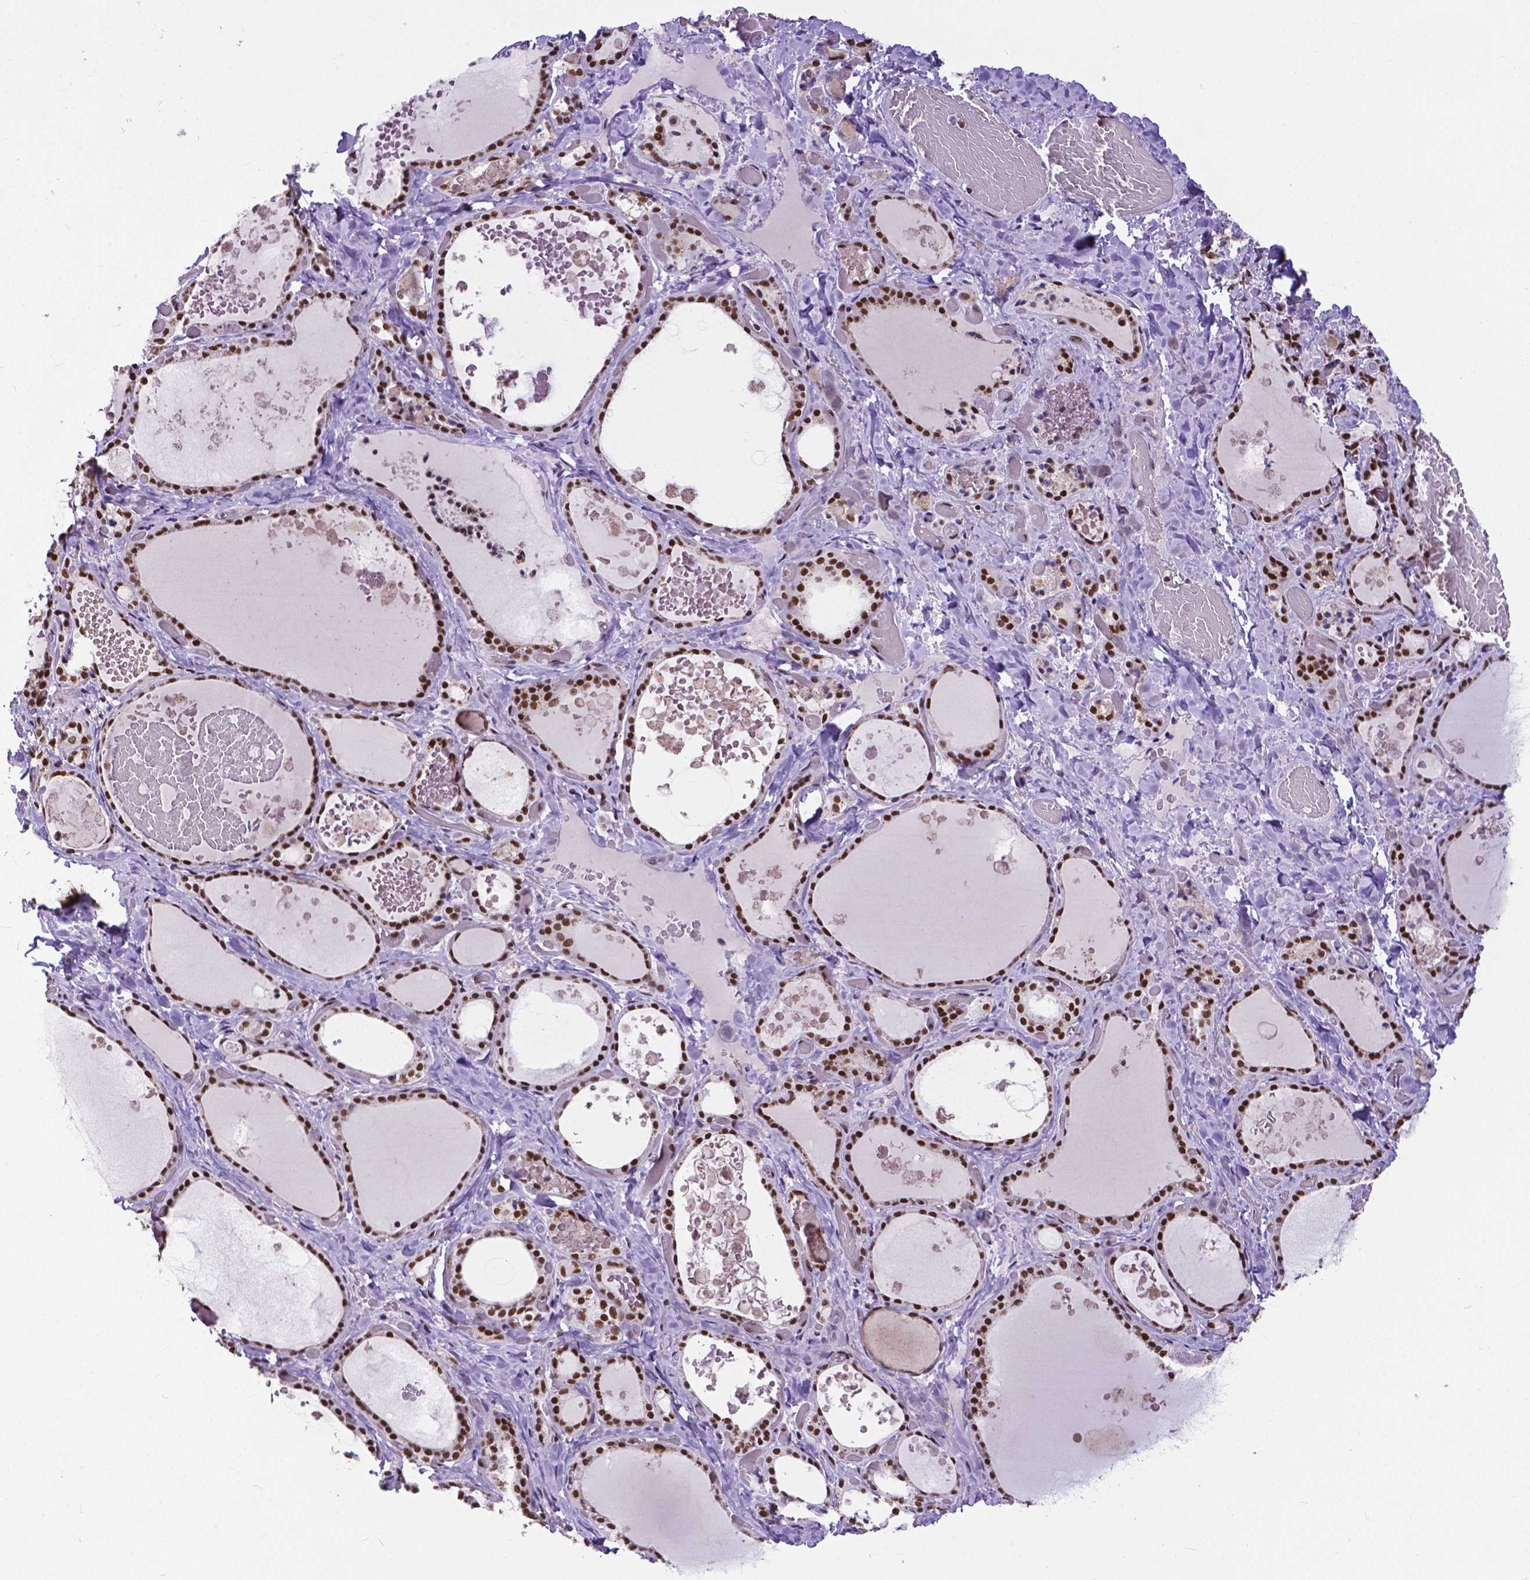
{"staining": {"intensity": "strong", "quantity": ">75%", "location": "nuclear"}, "tissue": "thyroid gland", "cell_type": "Glandular cells", "image_type": "normal", "snomed": [{"axis": "morphology", "description": "Normal tissue, NOS"}, {"axis": "topography", "description": "Thyroid gland"}], "caption": "The image displays staining of normal thyroid gland, revealing strong nuclear protein positivity (brown color) within glandular cells. (DAB IHC with brightfield microscopy, high magnification).", "gene": "ATRX", "patient": {"sex": "female", "age": 56}}